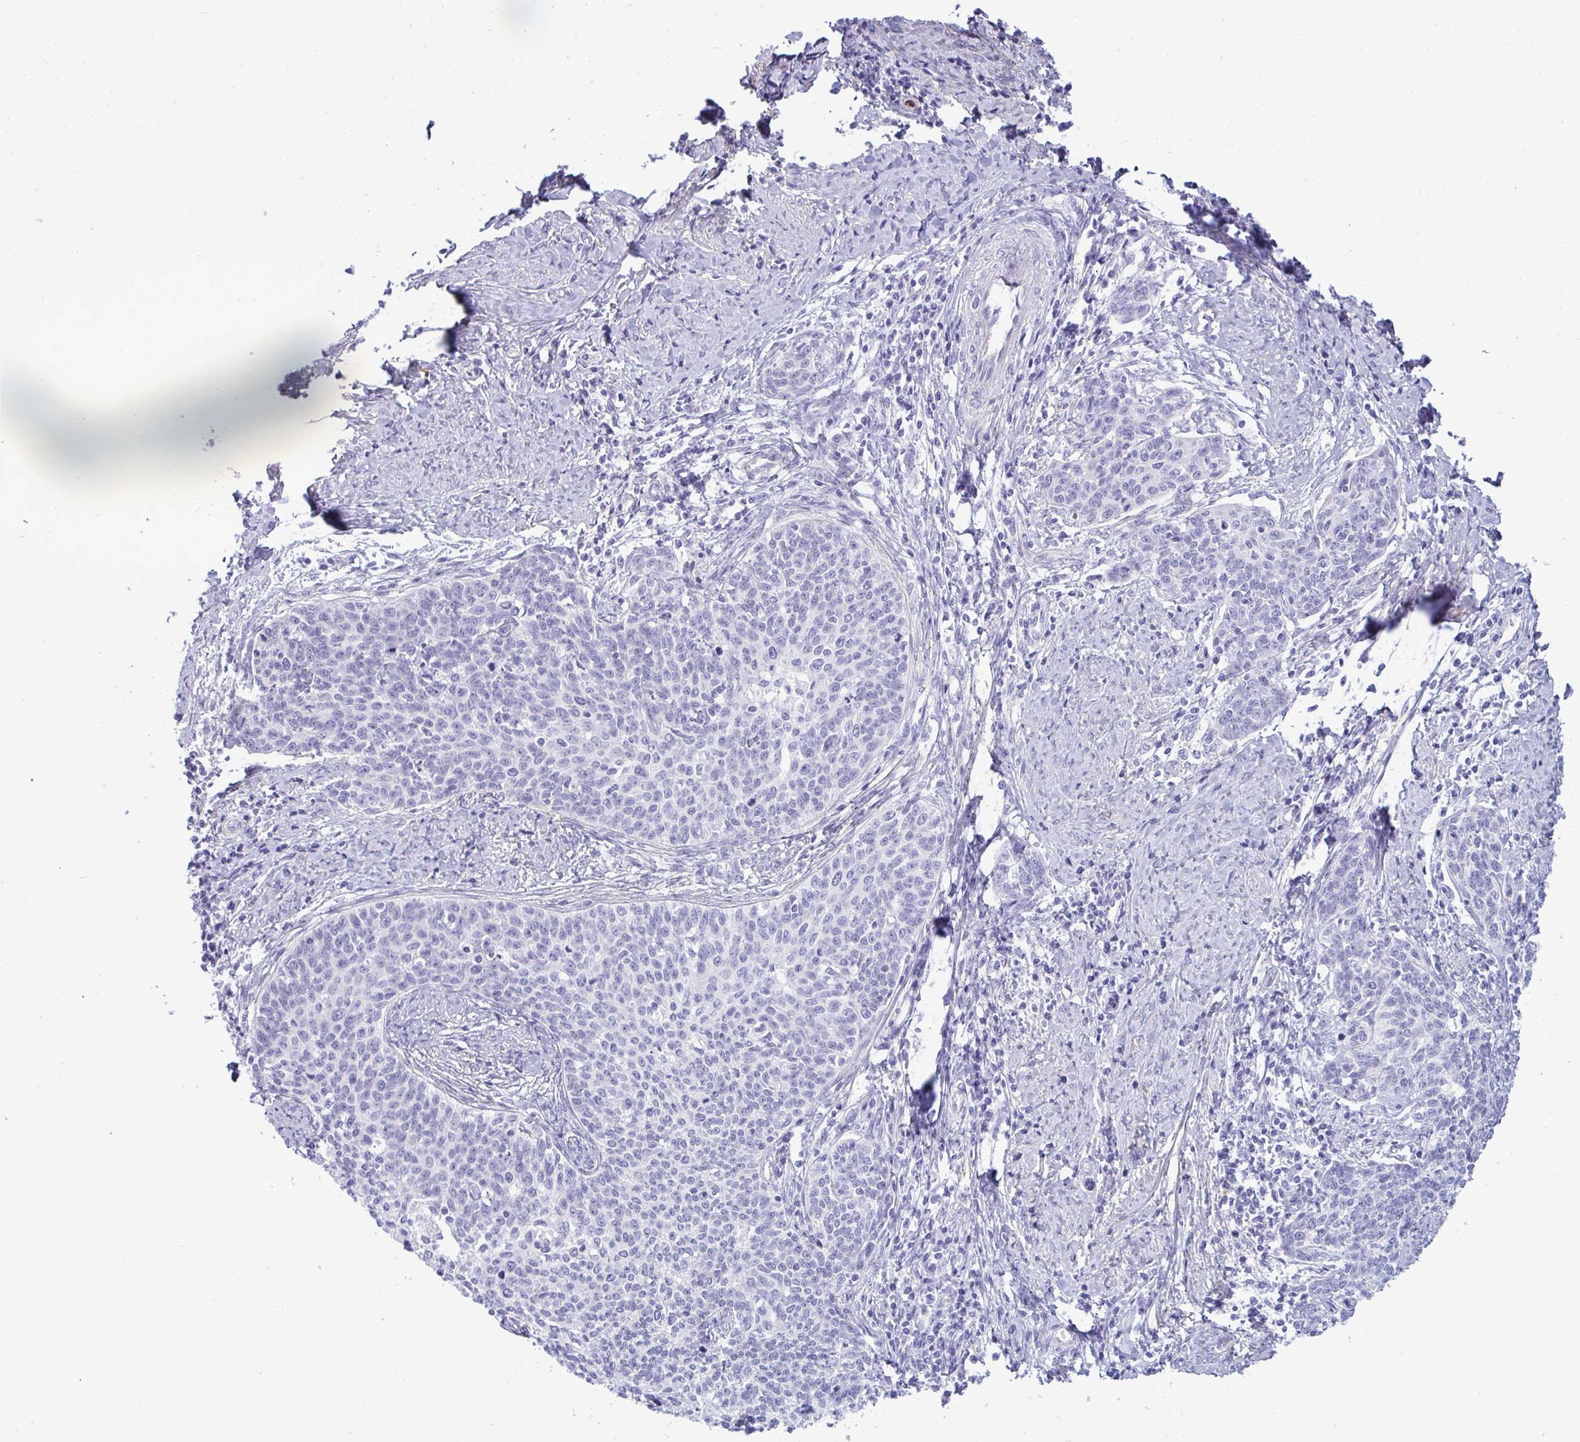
{"staining": {"intensity": "negative", "quantity": "none", "location": "none"}, "tissue": "cervical cancer", "cell_type": "Tumor cells", "image_type": "cancer", "snomed": [{"axis": "morphology", "description": "Squamous cell carcinoma, NOS"}, {"axis": "topography", "description": "Cervix"}], "caption": "Photomicrograph shows no significant protein positivity in tumor cells of cervical cancer. (Stains: DAB IHC with hematoxylin counter stain, Microscopy: brightfield microscopy at high magnification).", "gene": "MYH10", "patient": {"sex": "female", "age": 39}}